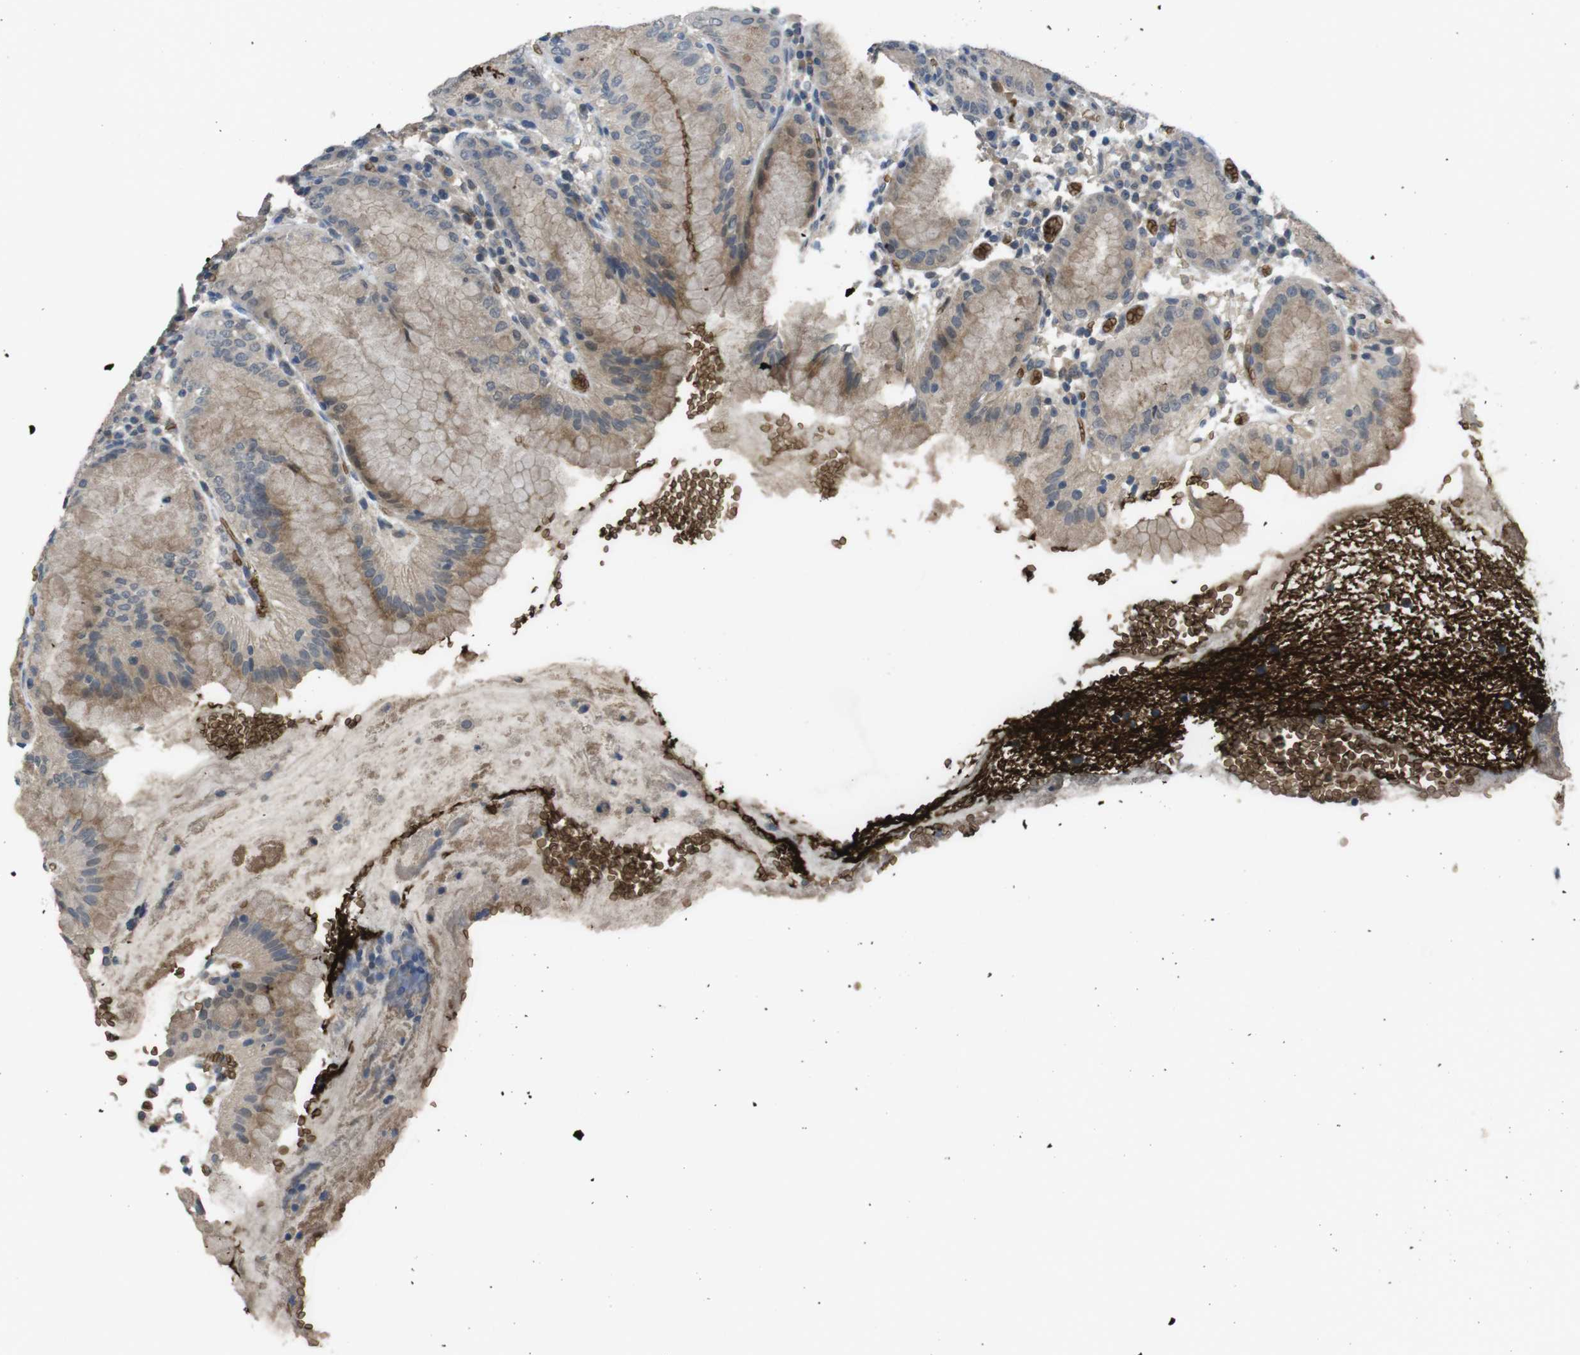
{"staining": {"intensity": "moderate", "quantity": ">75%", "location": "cytoplasmic/membranous"}, "tissue": "stomach", "cell_type": "Glandular cells", "image_type": "normal", "snomed": [{"axis": "morphology", "description": "Normal tissue, NOS"}, {"axis": "topography", "description": "Stomach"}, {"axis": "topography", "description": "Stomach, lower"}], "caption": "Moderate cytoplasmic/membranous expression is present in about >75% of glandular cells in unremarkable stomach. (brown staining indicates protein expression, while blue staining denotes nuclei).", "gene": "GYPA", "patient": {"sex": "female", "age": 75}}